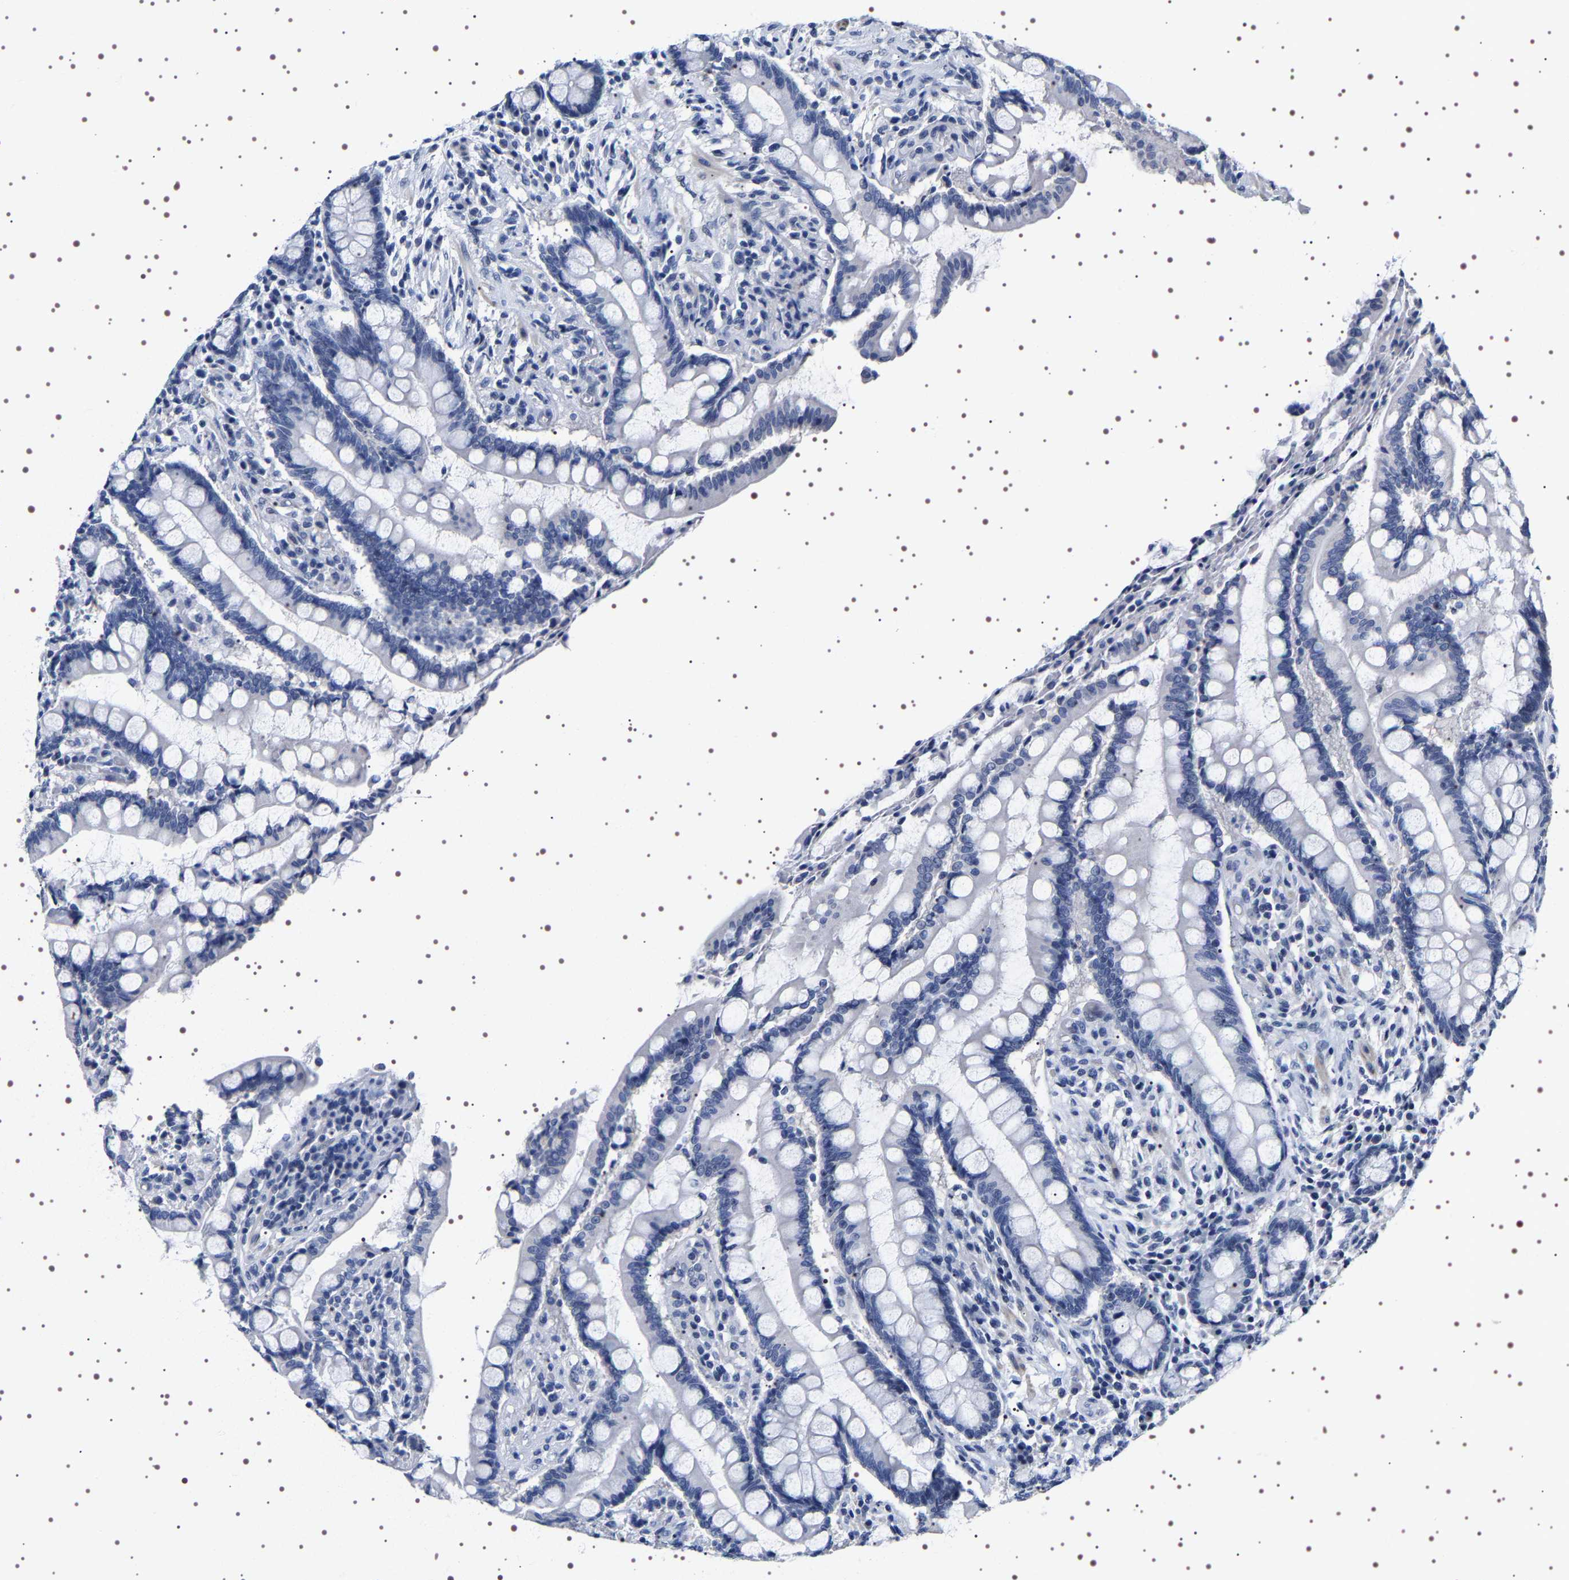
{"staining": {"intensity": "negative", "quantity": "none", "location": "none"}, "tissue": "colon", "cell_type": "Endothelial cells", "image_type": "normal", "snomed": [{"axis": "morphology", "description": "Normal tissue, NOS"}, {"axis": "topography", "description": "Colon"}], "caption": "An immunohistochemistry micrograph of benign colon is shown. There is no staining in endothelial cells of colon. Nuclei are stained in blue.", "gene": "UBQLN3", "patient": {"sex": "male", "age": 73}}